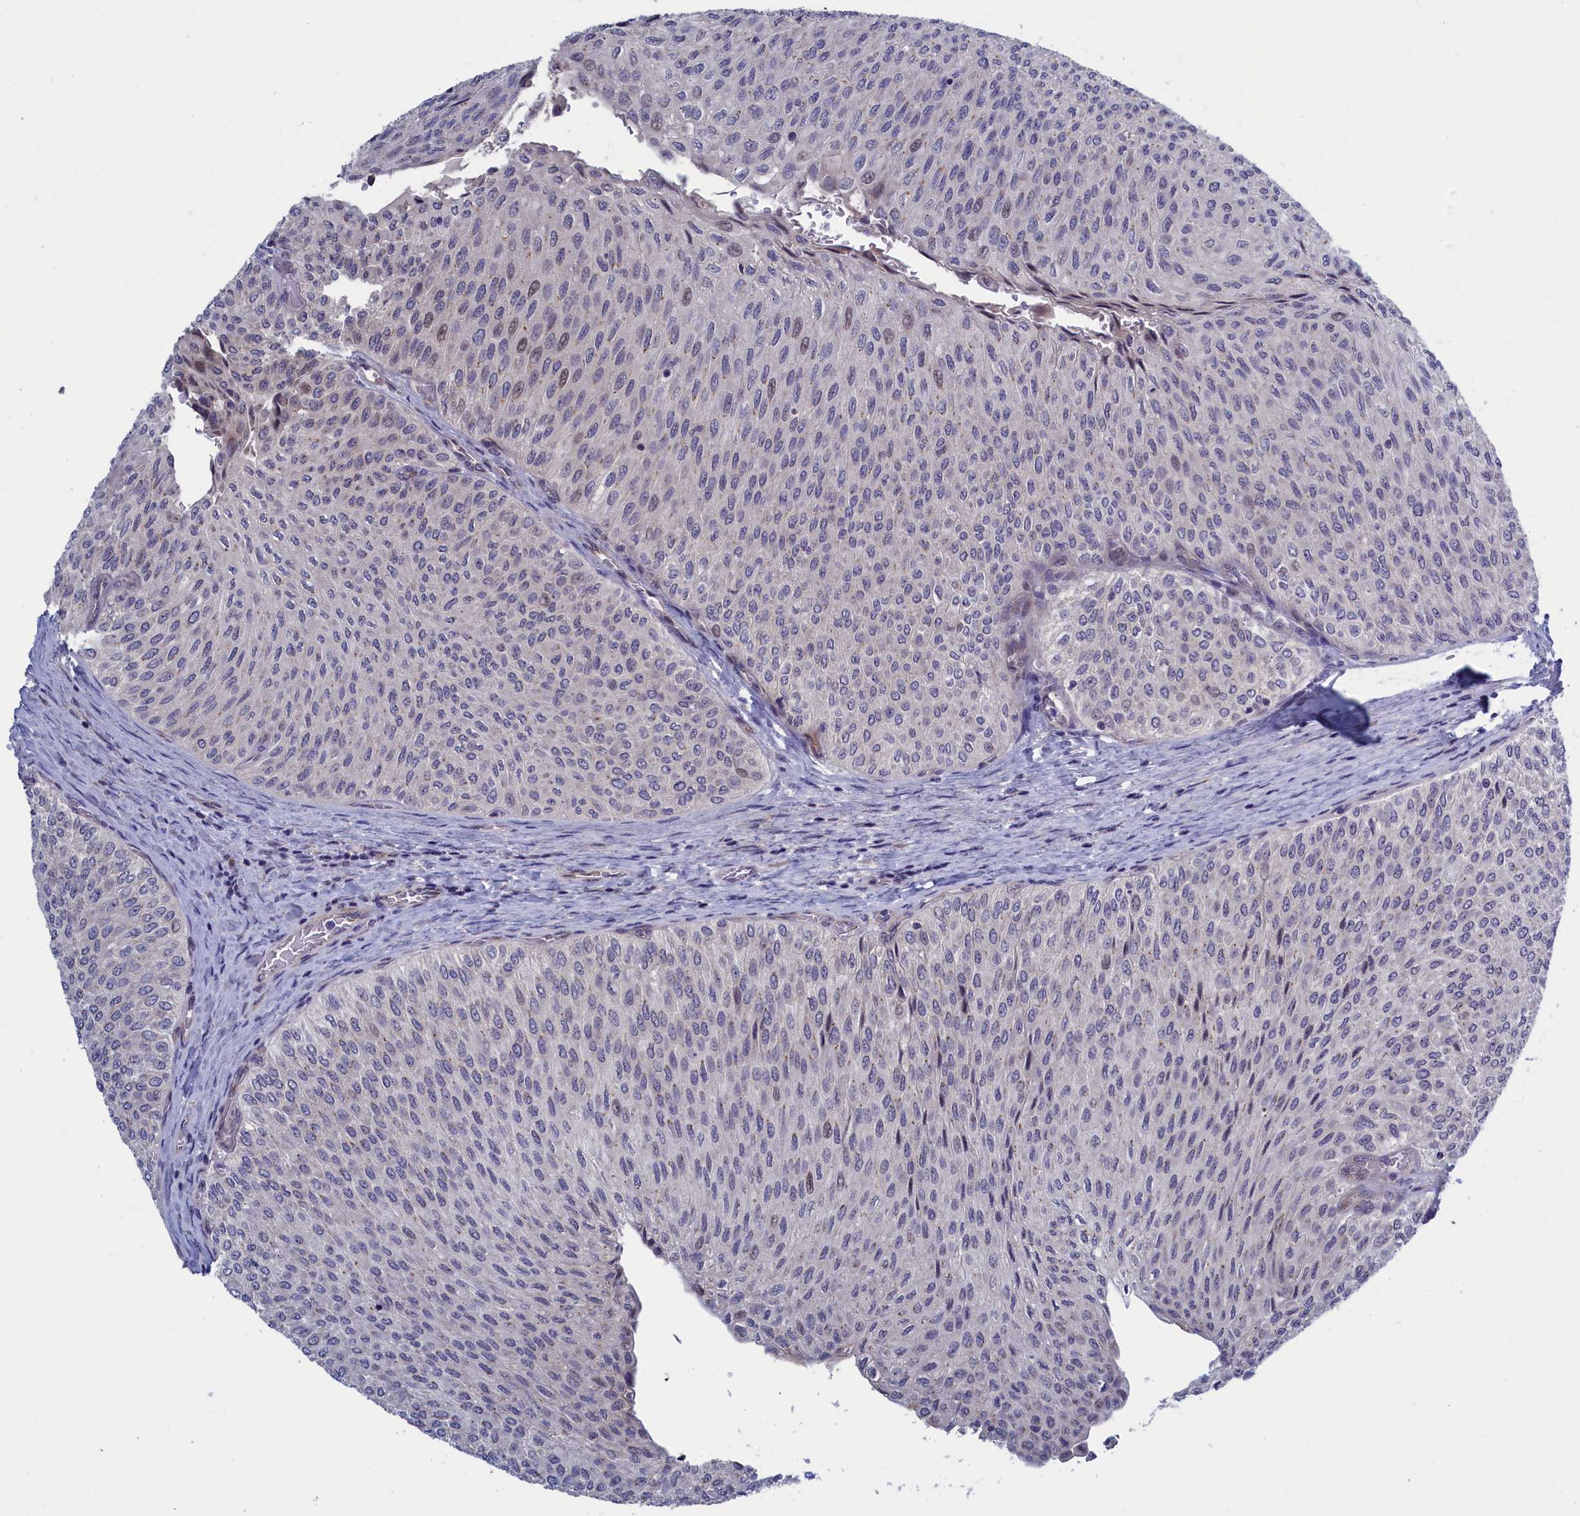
{"staining": {"intensity": "weak", "quantity": "<25%", "location": "nuclear"}, "tissue": "urothelial cancer", "cell_type": "Tumor cells", "image_type": "cancer", "snomed": [{"axis": "morphology", "description": "Urothelial carcinoma, Low grade"}, {"axis": "topography", "description": "Urinary bladder"}], "caption": "IHC micrograph of neoplastic tissue: low-grade urothelial carcinoma stained with DAB (3,3'-diaminobenzidine) shows no significant protein positivity in tumor cells. (DAB (3,3'-diaminobenzidine) immunohistochemistry with hematoxylin counter stain).", "gene": "LSG1", "patient": {"sex": "male", "age": 78}}